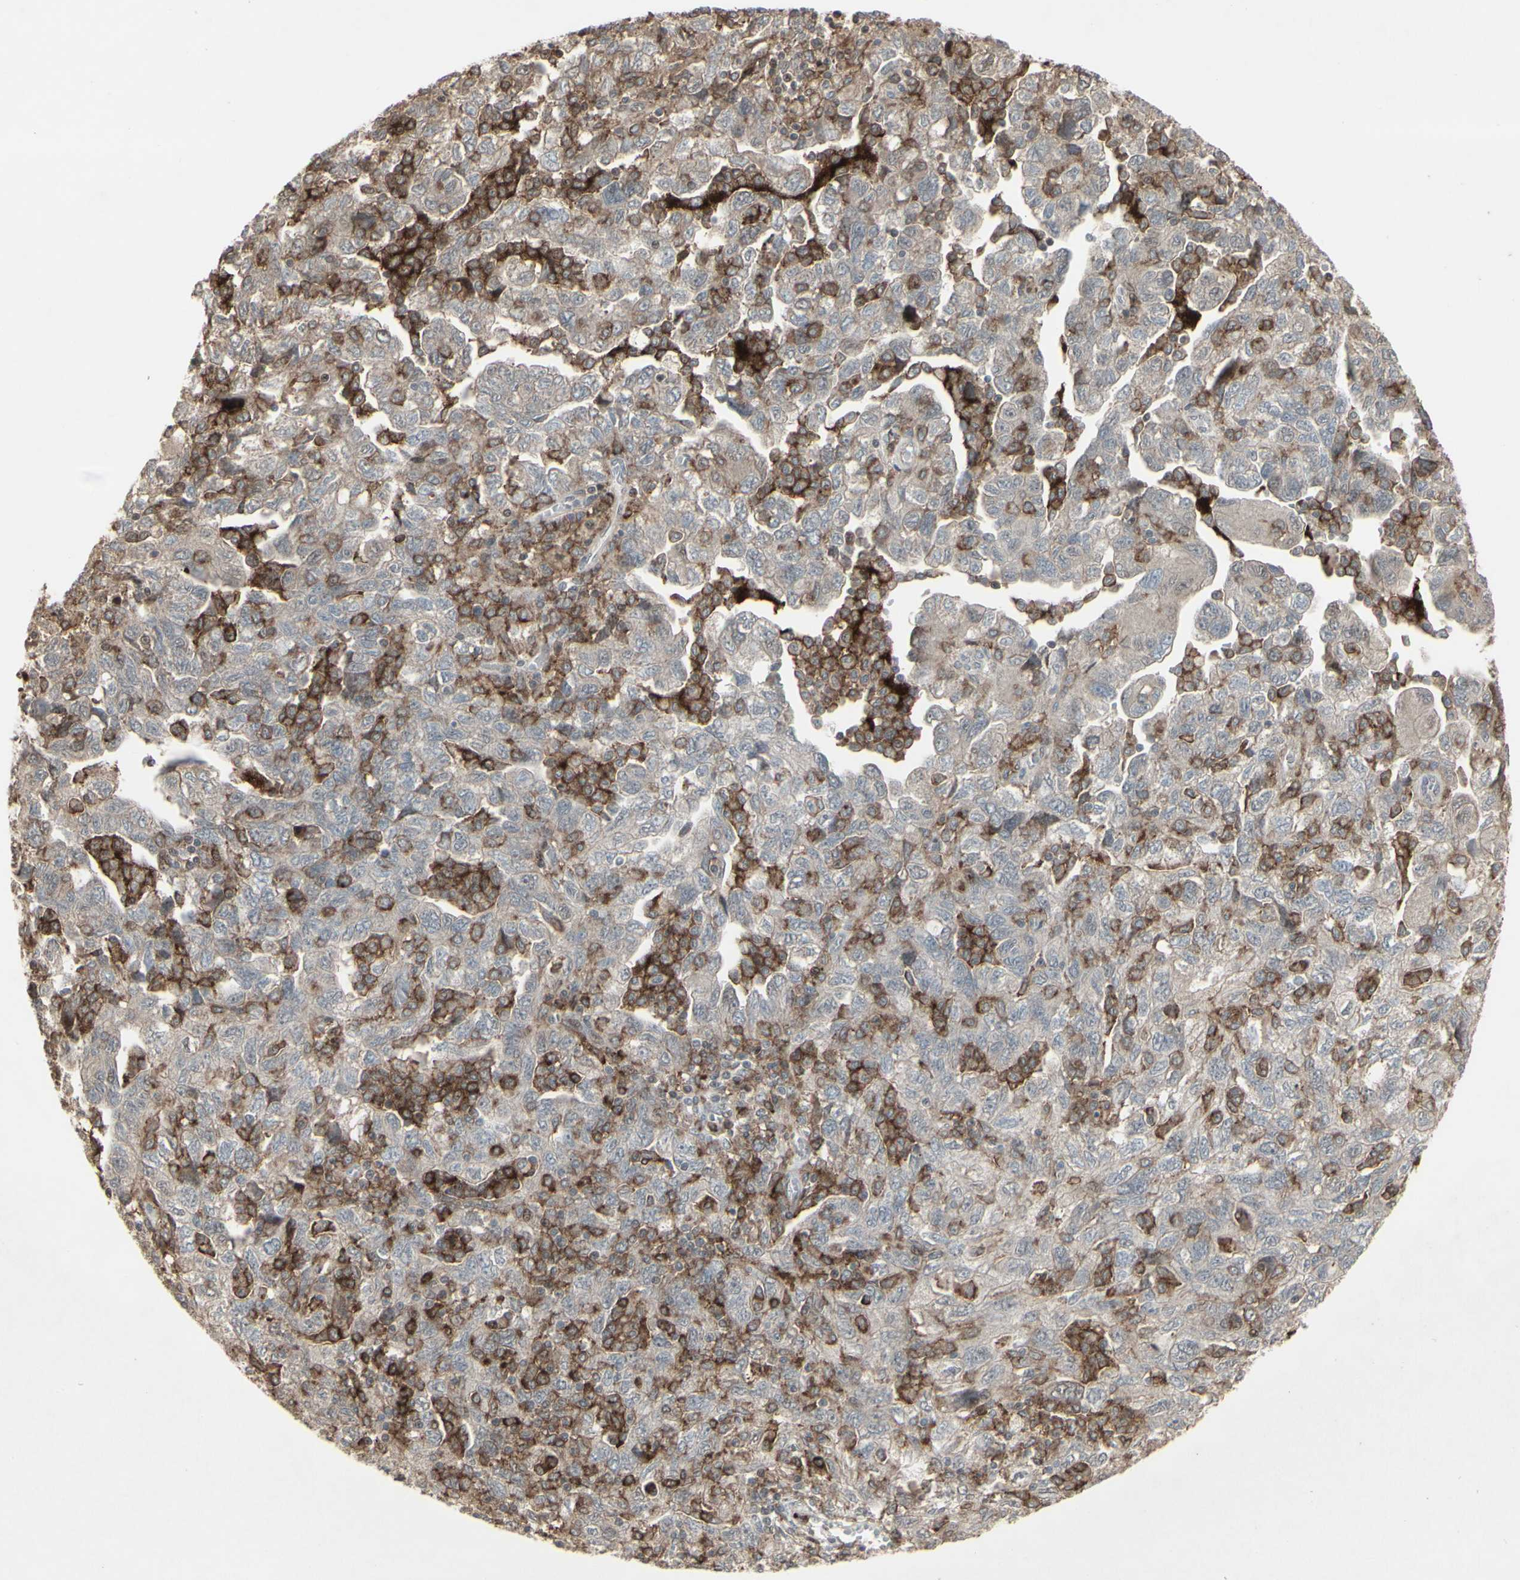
{"staining": {"intensity": "moderate", "quantity": "25%-75%", "location": "cytoplasmic/membranous"}, "tissue": "ovarian cancer", "cell_type": "Tumor cells", "image_type": "cancer", "snomed": [{"axis": "morphology", "description": "Carcinoma, NOS"}, {"axis": "morphology", "description": "Cystadenocarcinoma, serous, NOS"}, {"axis": "topography", "description": "Ovary"}], "caption": "Moderate cytoplasmic/membranous expression is seen in about 25%-75% of tumor cells in ovarian cancer (carcinoma).", "gene": "CD33", "patient": {"sex": "female", "age": 69}}